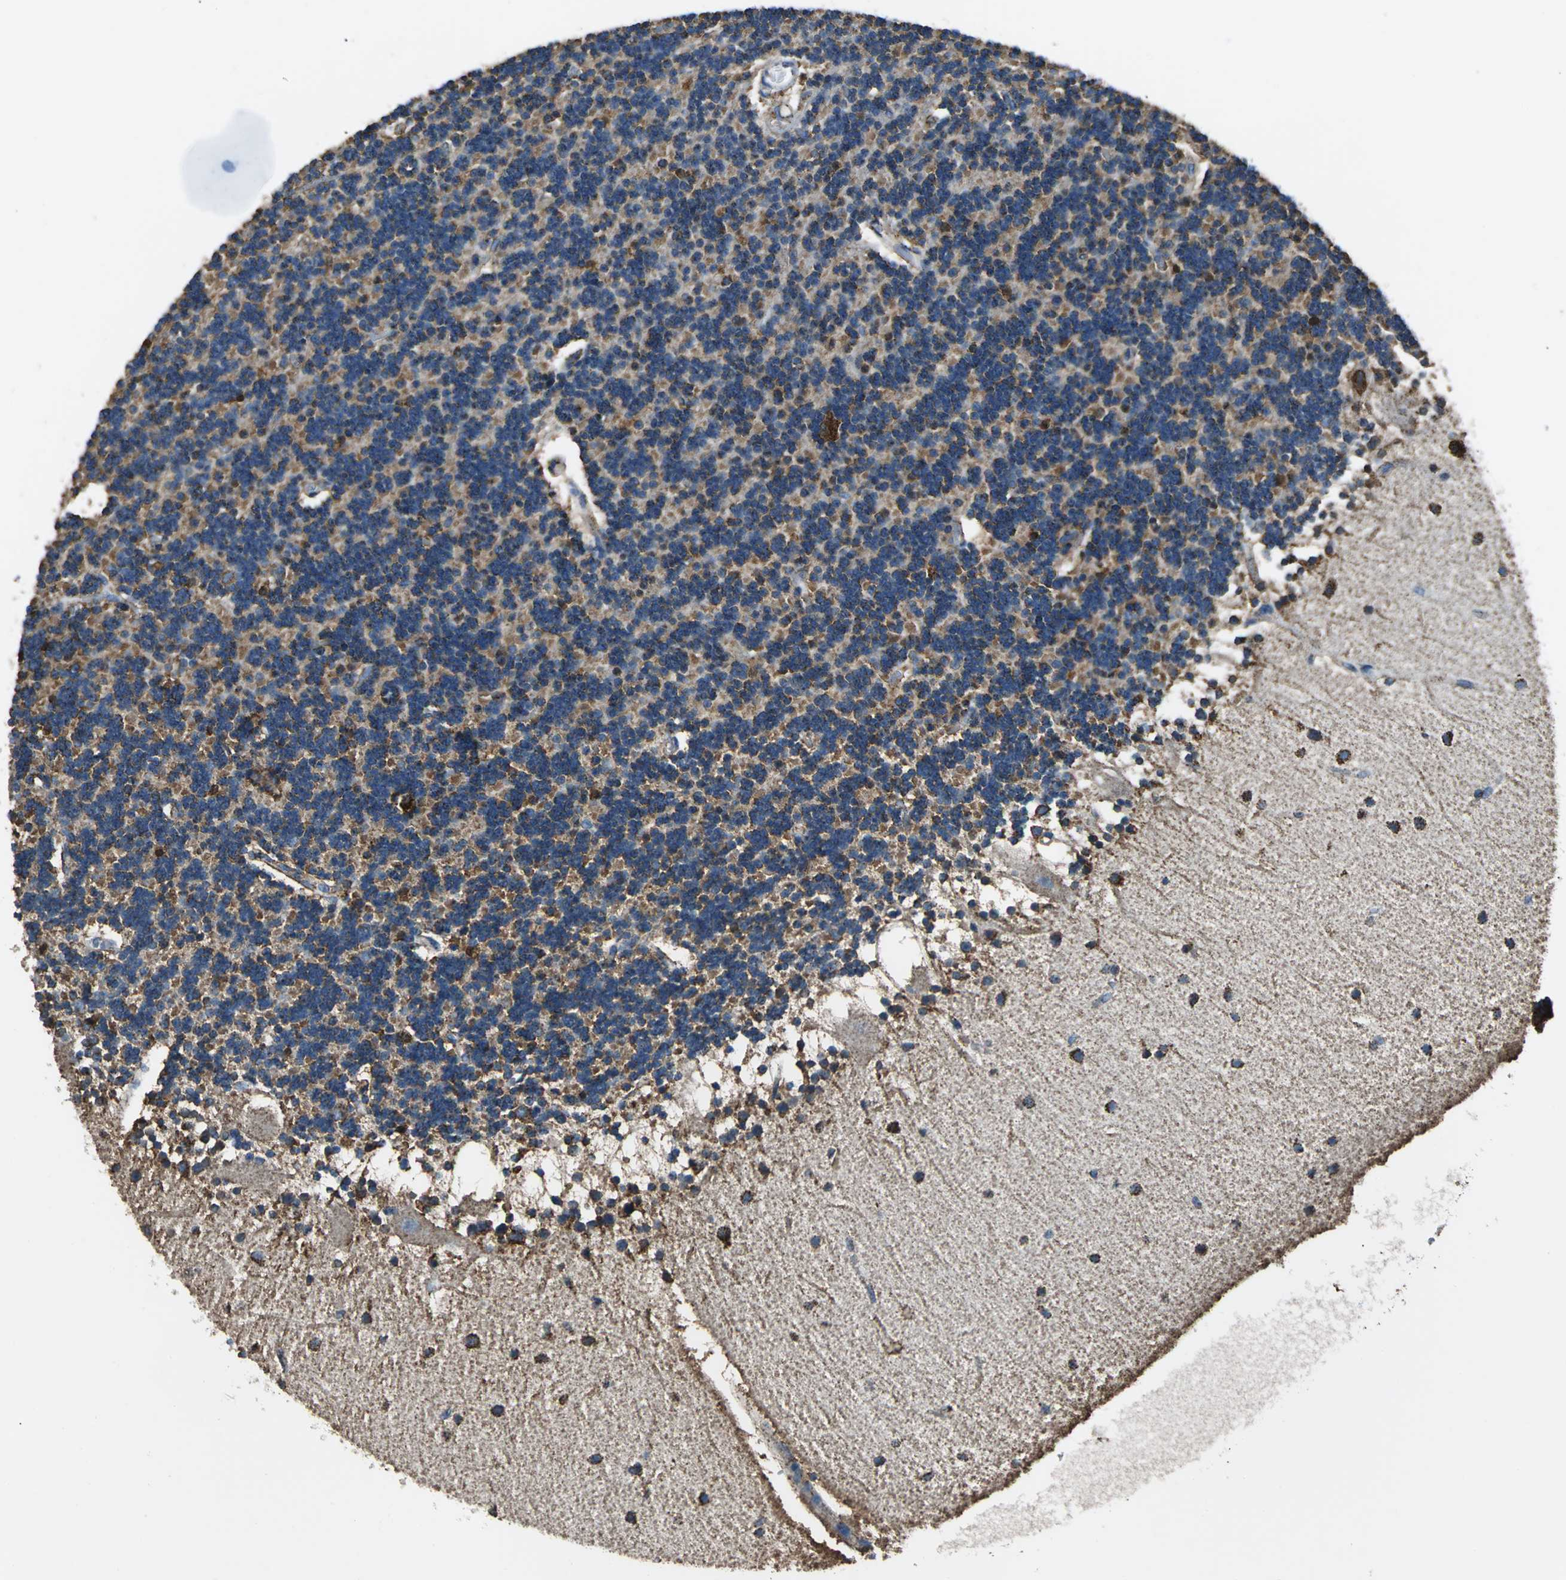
{"staining": {"intensity": "moderate", "quantity": ">75%", "location": "cytoplasmic/membranous"}, "tissue": "cerebellum", "cell_type": "Cells in granular layer", "image_type": "normal", "snomed": [{"axis": "morphology", "description": "Normal tissue, NOS"}, {"axis": "topography", "description": "Cerebellum"}], "caption": "This image shows normal cerebellum stained with immunohistochemistry (IHC) to label a protein in brown. The cytoplasmic/membranous of cells in granular layer show moderate positivity for the protein. Nuclei are counter-stained blue.", "gene": "ECH1", "patient": {"sex": "female", "age": 54}}